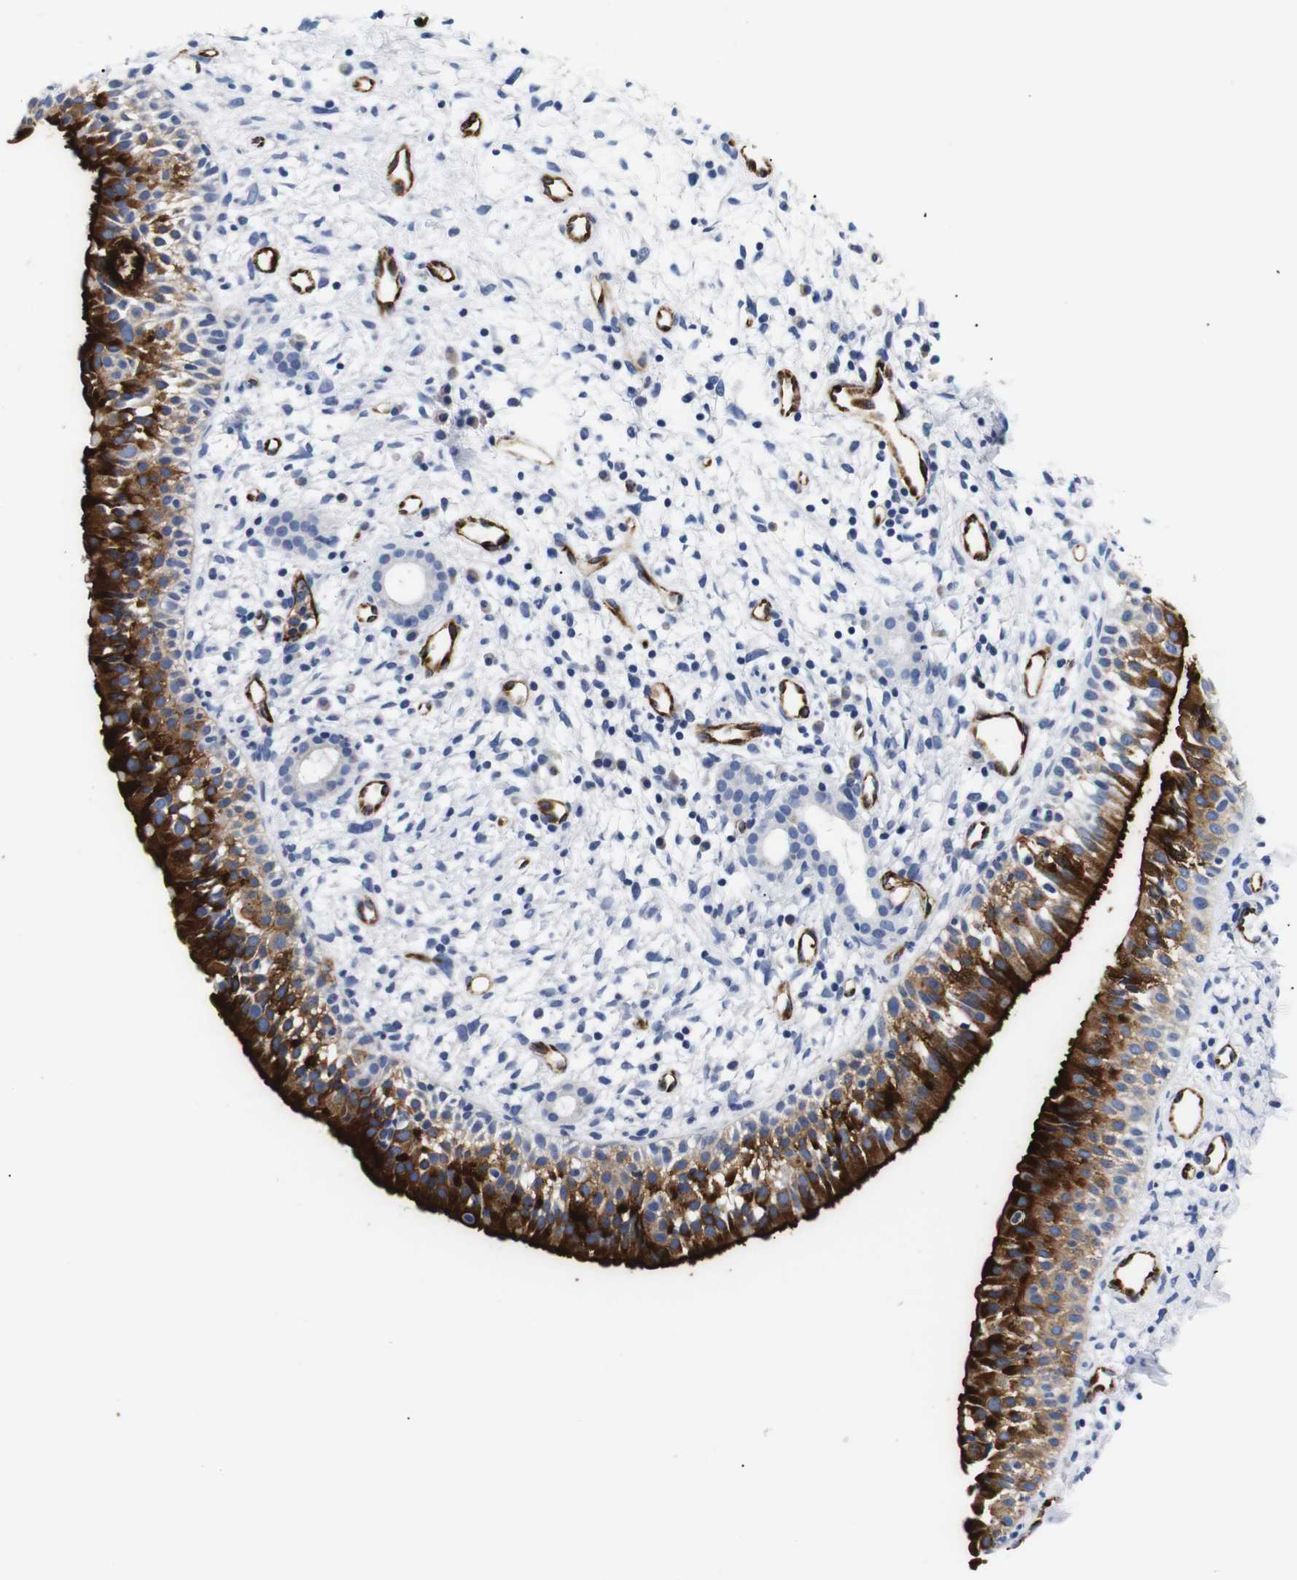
{"staining": {"intensity": "strong", "quantity": ">75%", "location": "cytoplasmic/membranous"}, "tissue": "nasopharynx", "cell_type": "Respiratory epithelial cells", "image_type": "normal", "snomed": [{"axis": "morphology", "description": "Normal tissue, NOS"}, {"axis": "topography", "description": "Nasopharynx"}], "caption": "DAB (3,3'-diaminobenzidine) immunohistochemical staining of benign human nasopharynx shows strong cytoplasmic/membranous protein staining in about >75% of respiratory epithelial cells. (brown staining indicates protein expression, while blue staining denotes nuclei).", "gene": "MUC4", "patient": {"sex": "male", "age": 22}}